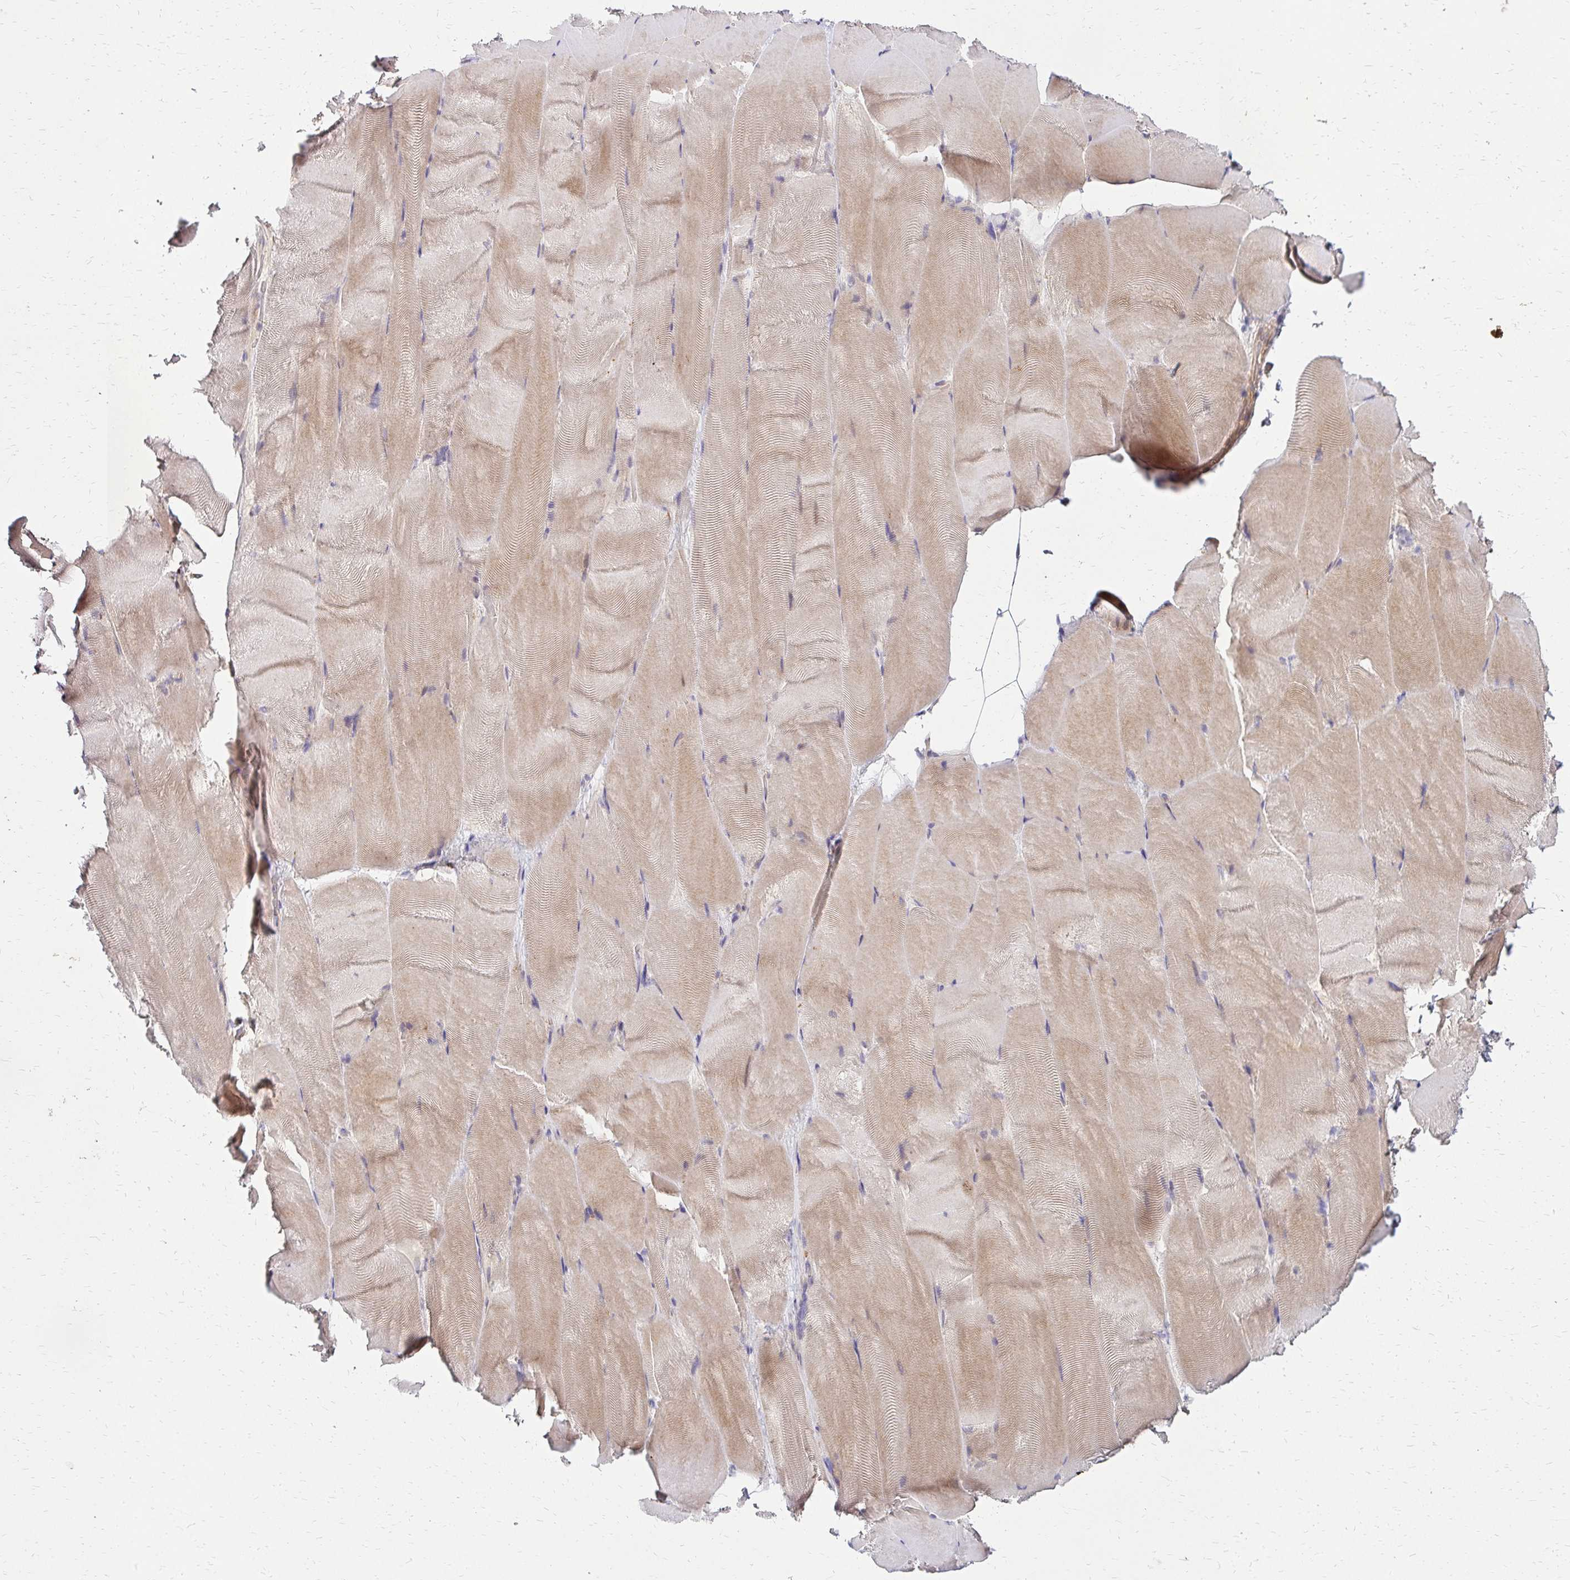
{"staining": {"intensity": "weak", "quantity": "25%-75%", "location": "cytoplasmic/membranous"}, "tissue": "skeletal muscle", "cell_type": "Myocytes", "image_type": "normal", "snomed": [{"axis": "morphology", "description": "Normal tissue, NOS"}, {"axis": "topography", "description": "Skeletal muscle"}], "caption": "IHC of normal human skeletal muscle demonstrates low levels of weak cytoplasmic/membranous positivity in about 25%-75% of myocytes. (Stains: DAB in brown, nuclei in blue, Microscopy: brightfield microscopy at high magnification).", "gene": "IDUA", "patient": {"sex": "female", "age": 64}}